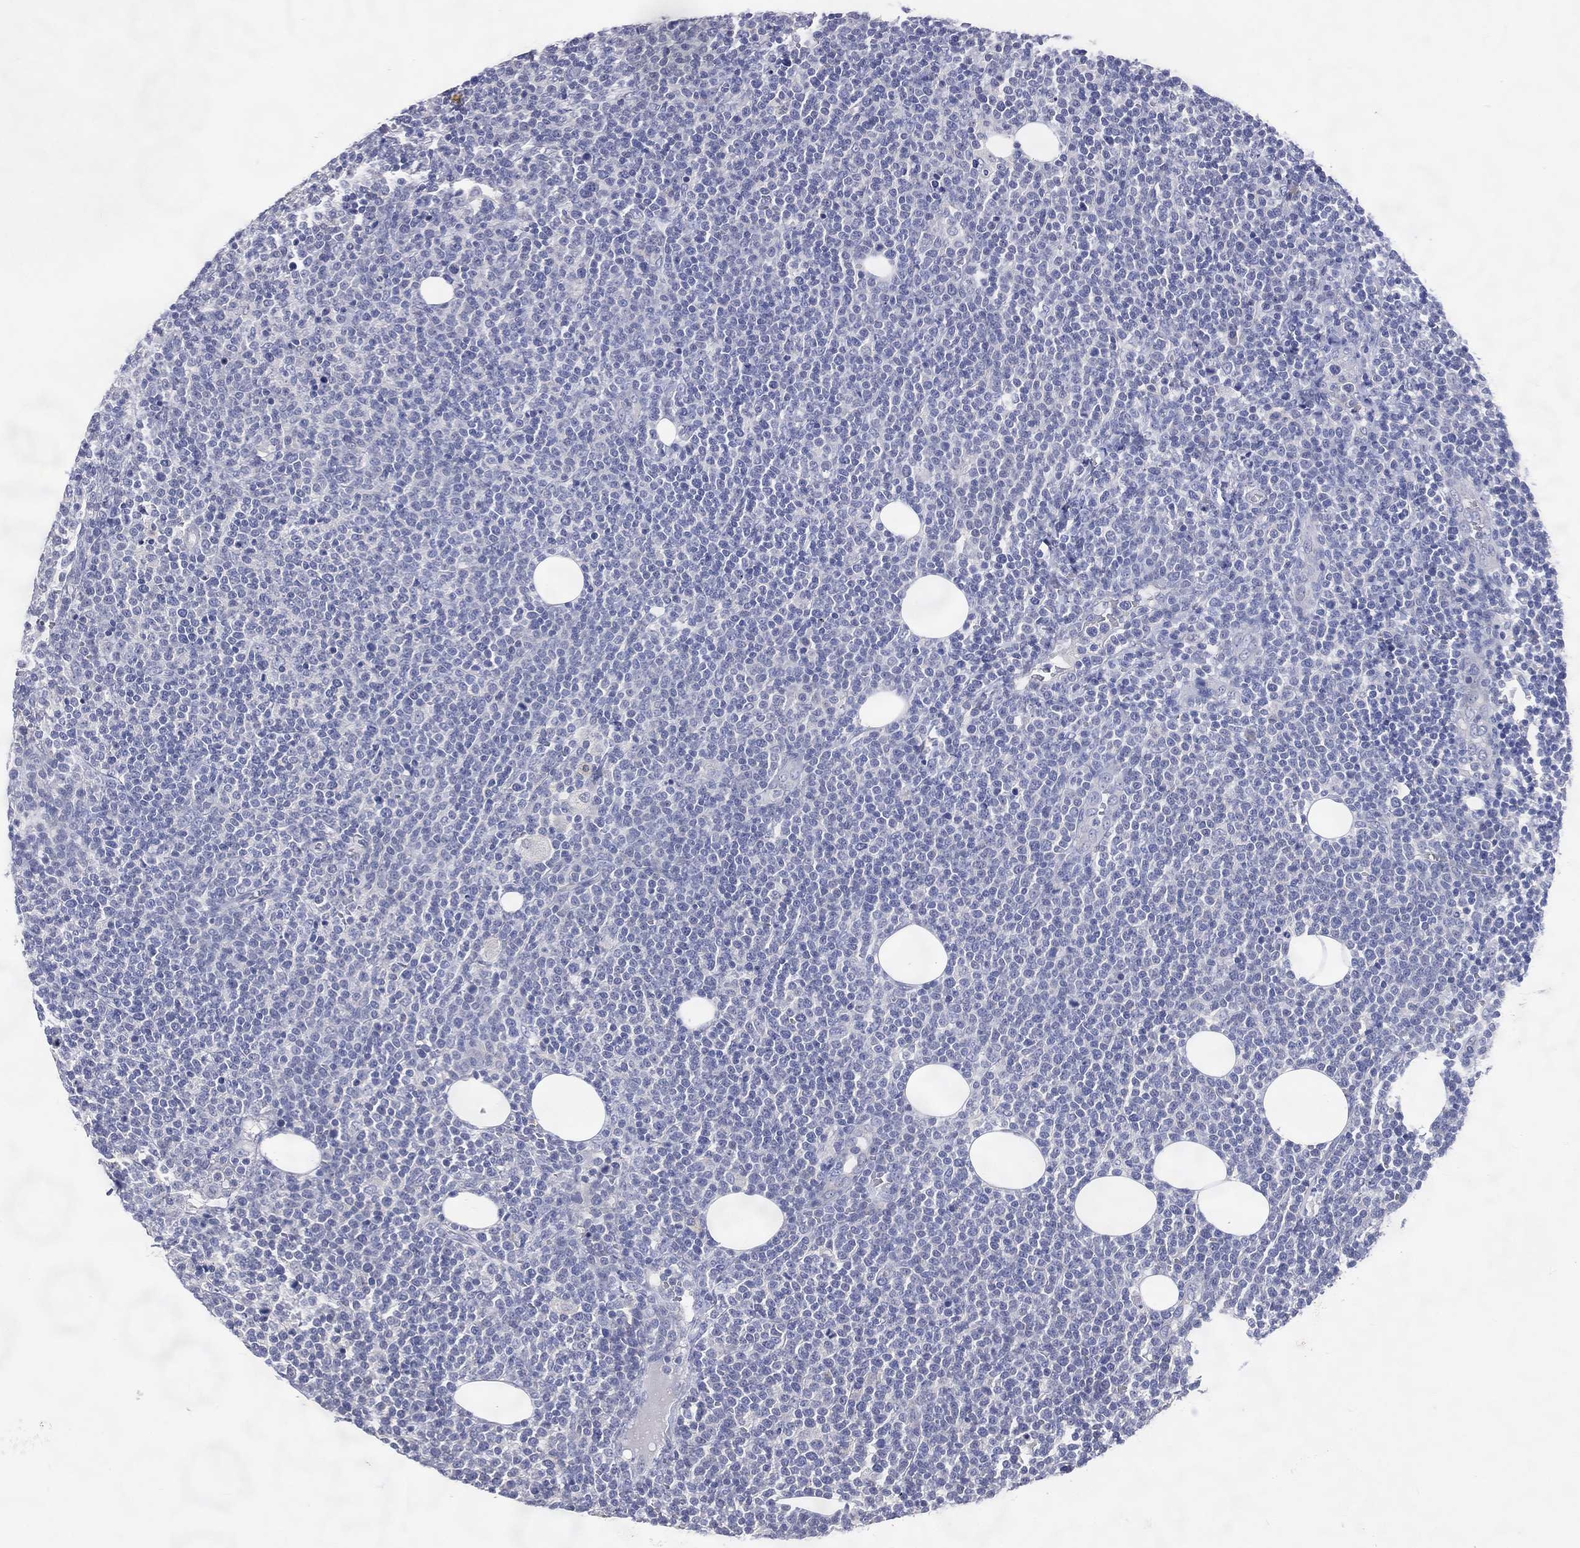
{"staining": {"intensity": "negative", "quantity": "none", "location": "none"}, "tissue": "lymphoma", "cell_type": "Tumor cells", "image_type": "cancer", "snomed": [{"axis": "morphology", "description": "Malignant lymphoma, non-Hodgkin's type, High grade"}, {"axis": "topography", "description": "Lymph node"}], "caption": "Immunohistochemistry histopathology image of lymphoma stained for a protein (brown), which demonstrates no expression in tumor cells. (Brightfield microscopy of DAB (3,3'-diaminobenzidine) IHC at high magnification).", "gene": "DNAH6", "patient": {"sex": "male", "age": 61}}